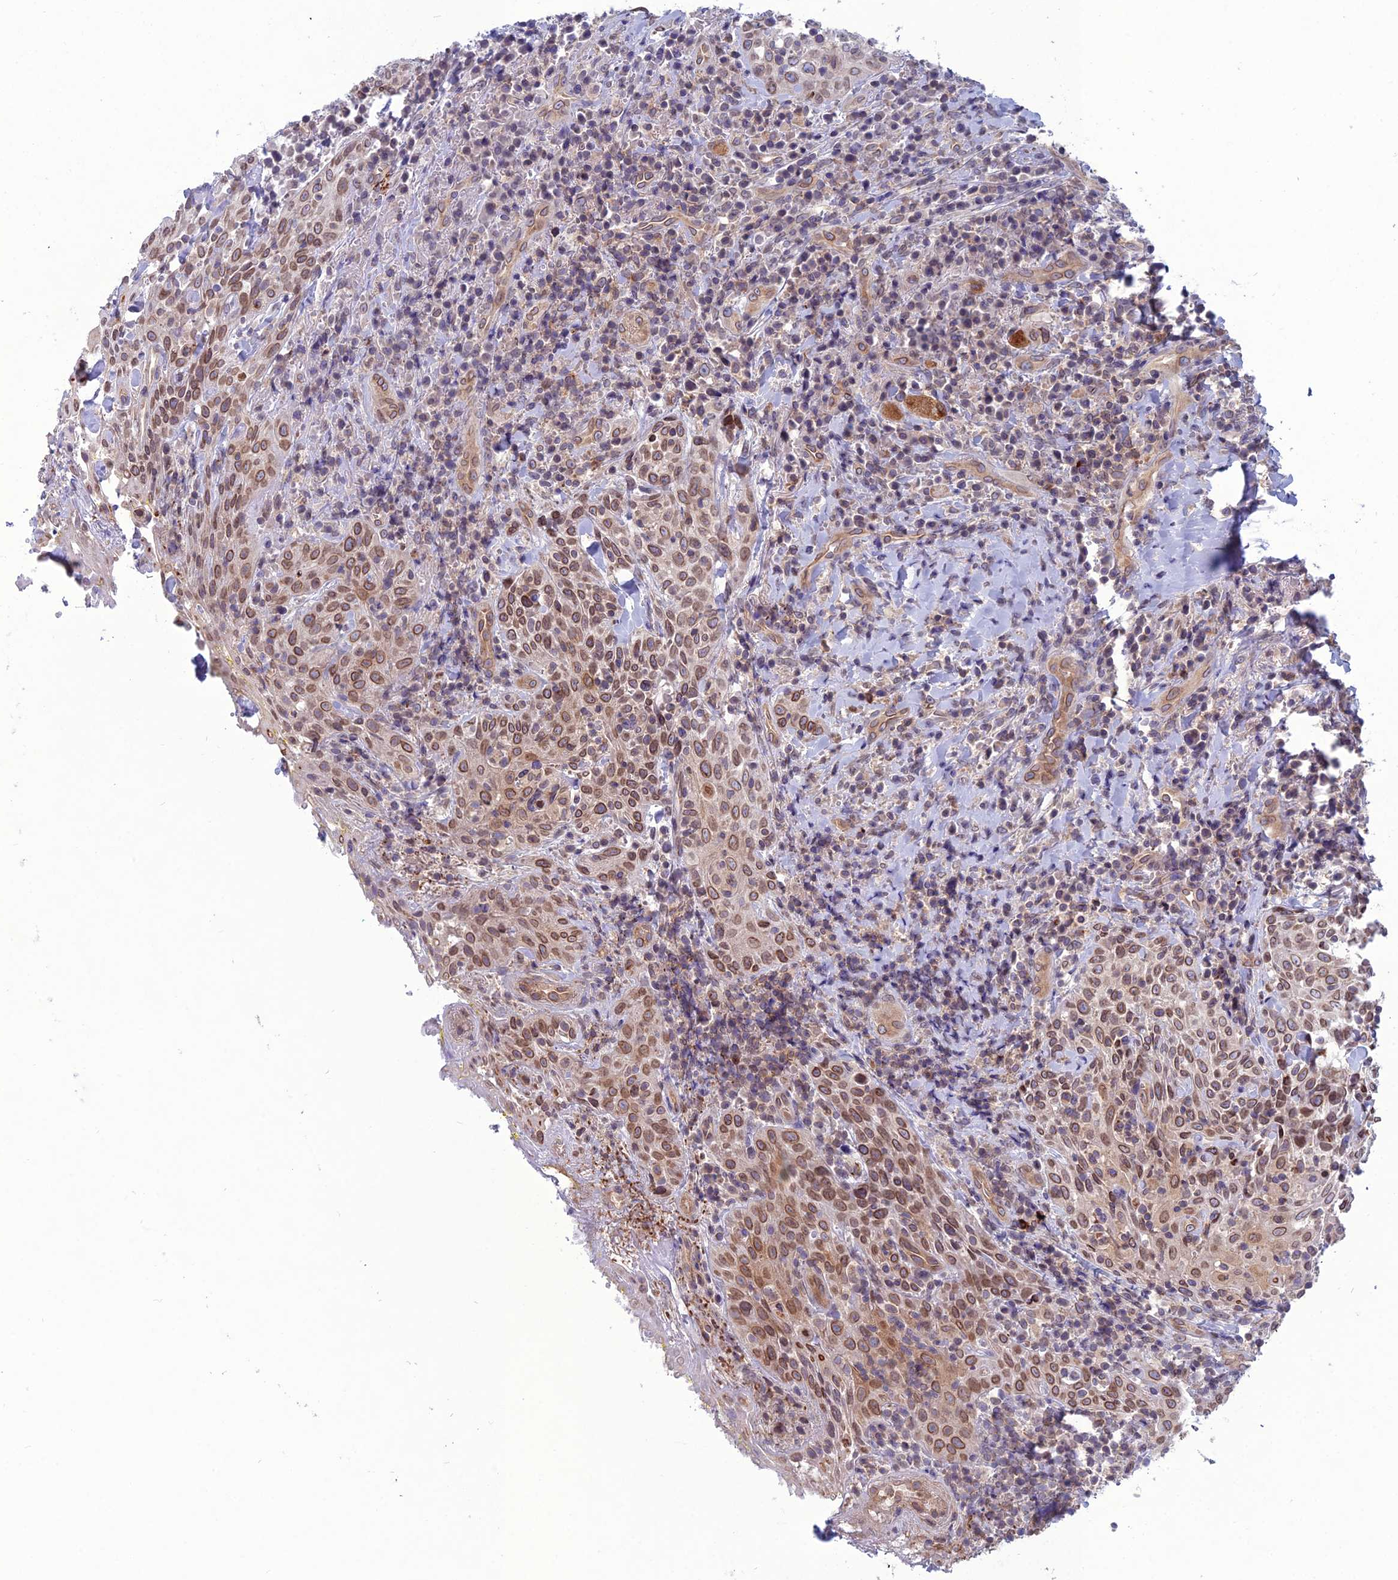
{"staining": {"intensity": "moderate", "quantity": ">75%", "location": "cytoplasmic/membranous,nuclear"}, "tissue": "head and neck cancer", "cell_type": "Tumor cells", "image_type": "cancer", "snomed": [{"axis": "morphology", "description": "Squamous cell carcinoma, NOS"}, {"axis": "topography", "description": "Head-Neck"}], "caption": "Immunohistochemistry (DAB (3,3'-diaminobenzidine)) staining of head and neck squamous cell carcinoma shows moderate cytoplasmic/membranous and nuclear protein staining in approximately >75% of tumor cells.", "gene": "WDR46", "patient": {"sex": "female", "age": 70}}